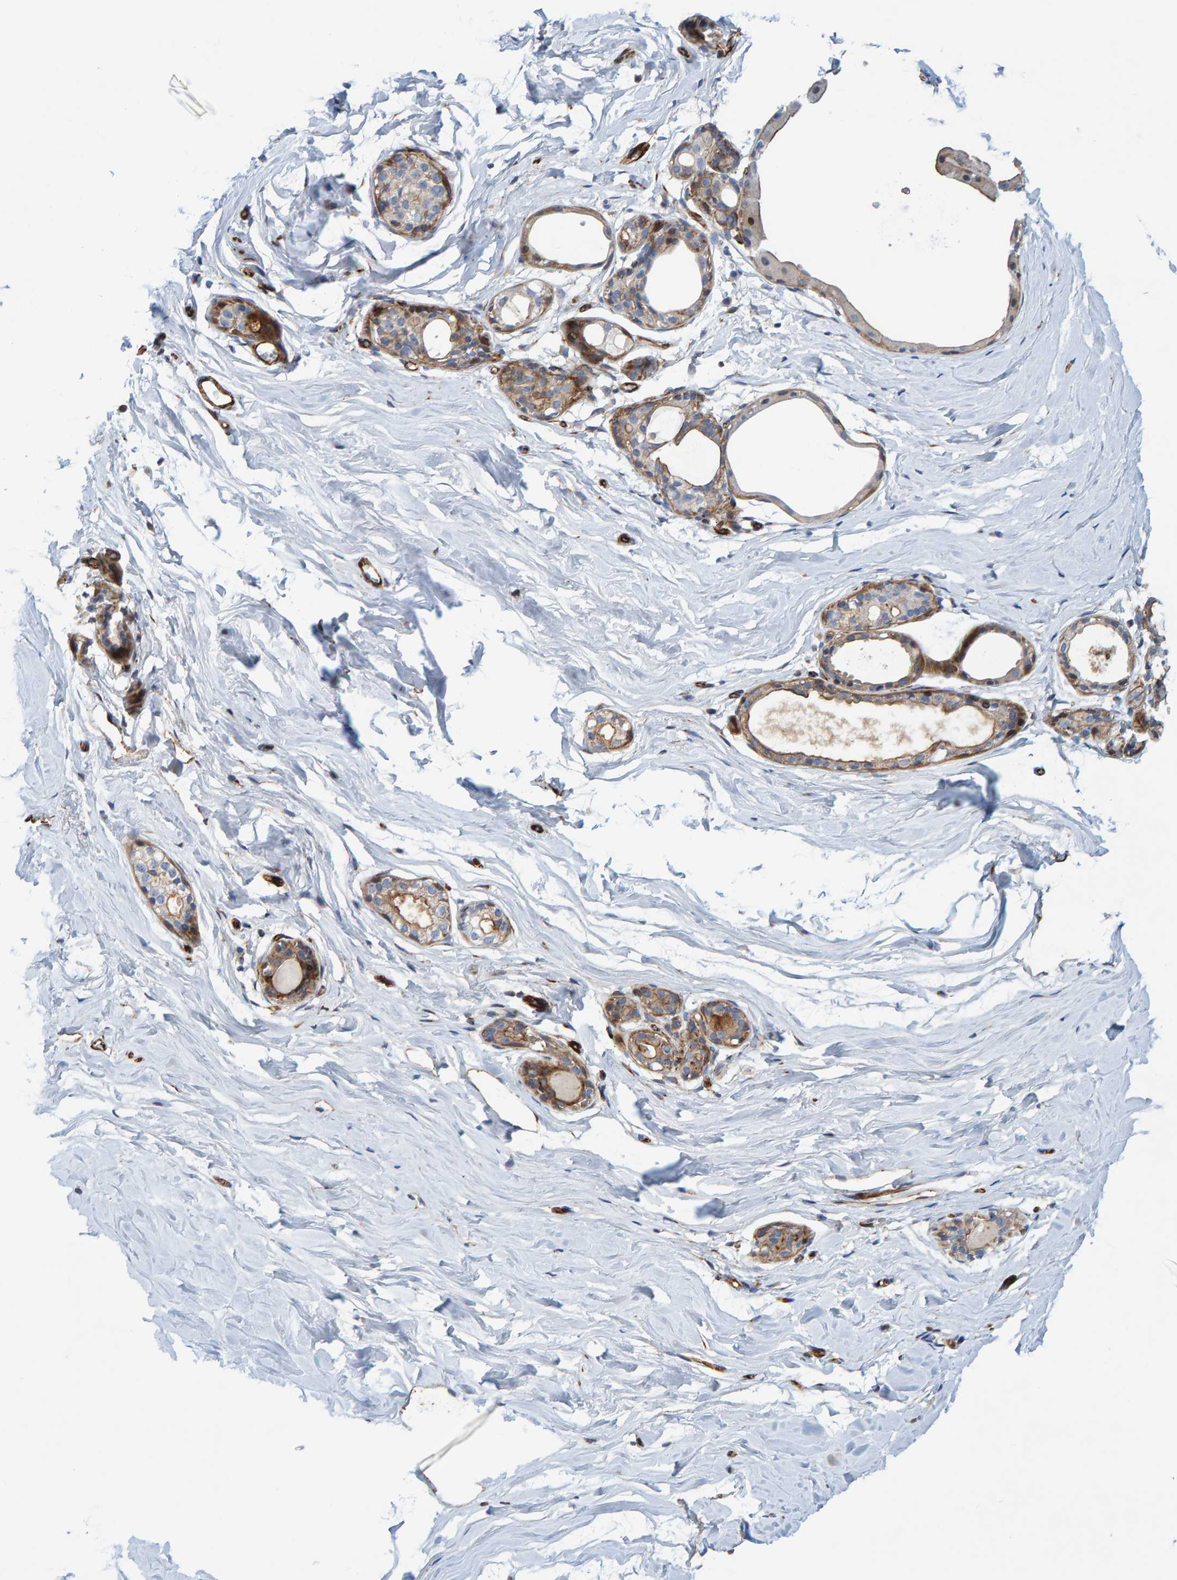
{"staining": {"intensity": "moderate", "quantity": "<25%", "location": "cytoplasmic/membranous"}, "tissue": "breast", "cell_type": "Adipocytes", "image_type": "normal", "snomed": [{"axis": "morphology", "description": "Normal tissue, NOS"}, {"axis": "topography", "description": "Breast"}], "caption": "Protein expression analysis of normal human breast reveals moderate cytoplasmic/membranous staining in about <25% of adipocytes. (DAB (3,3'-diaminobenzidine) IHC with brightfield microscopy, high magnification).", "gene": "POLG2", "patient": {"sex": "female", "age": 62}}